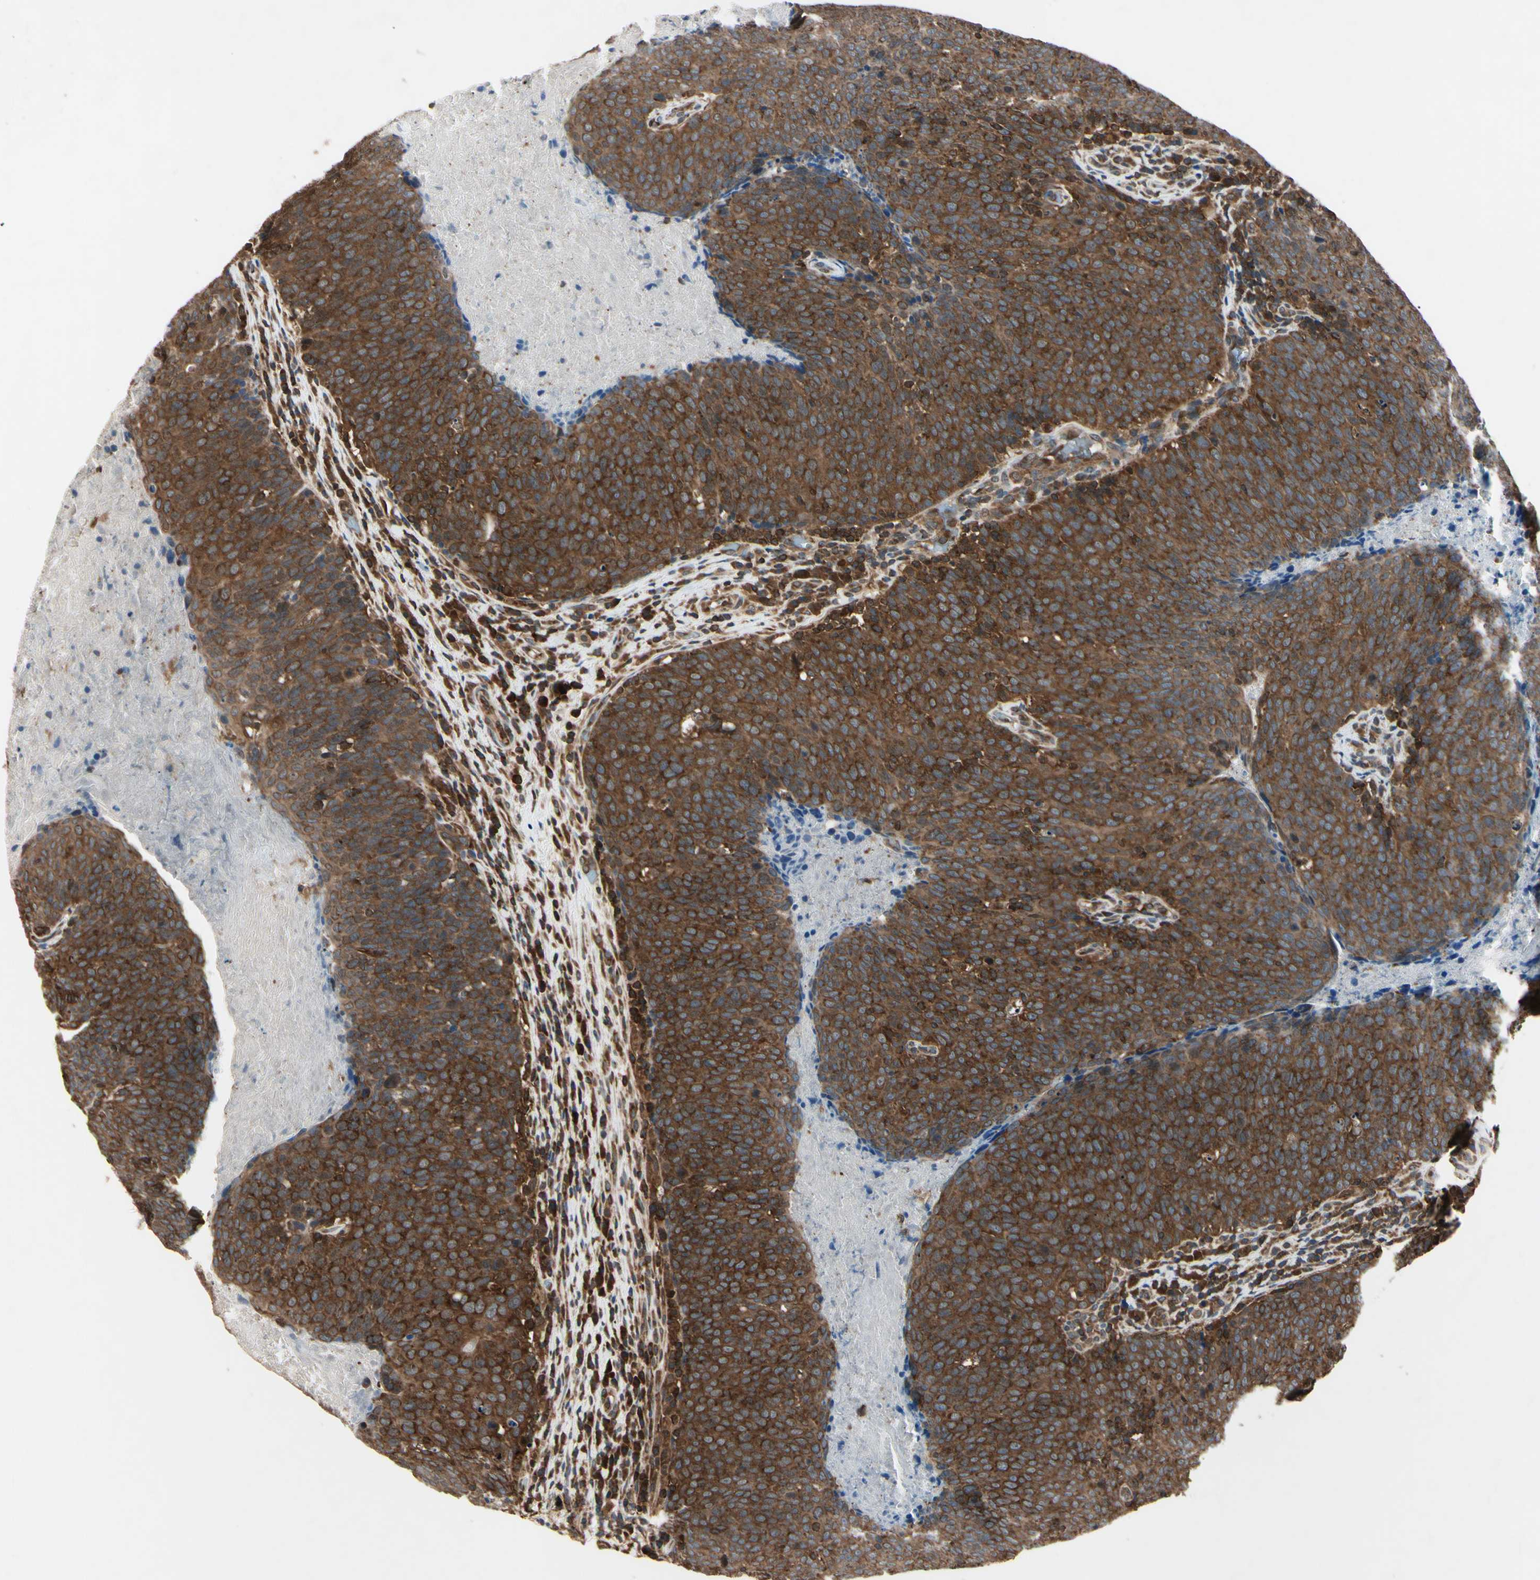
{"staining": {"intensity": "strong", "quantity": ">75%", "location": "cytoplasmic/membranous"}, "tissue": "head and neck cancer", "cell_type": "Tumor cells", "image_type": "cancer", "snomed": [{"axis": "morphology", "description": "Squamous cell carcinoma, NOS"}, {"axis": "morphology", "description": "Squamous cell carcinoma, metastatic, NOS"}, {"axis": "topography", "description": "Lymph node"}, {"axis": "topography", "description": "Head-Neck"}], "caption": "Human metastatic squamous cell carcinoma (head and neck) stained for a protein (brown) shows strong cytoplasmic/membranous positive expression in about >75% of tumor cells.", "gene": "MAPRE1", "patient": {"sex": "male", "age": 62}}